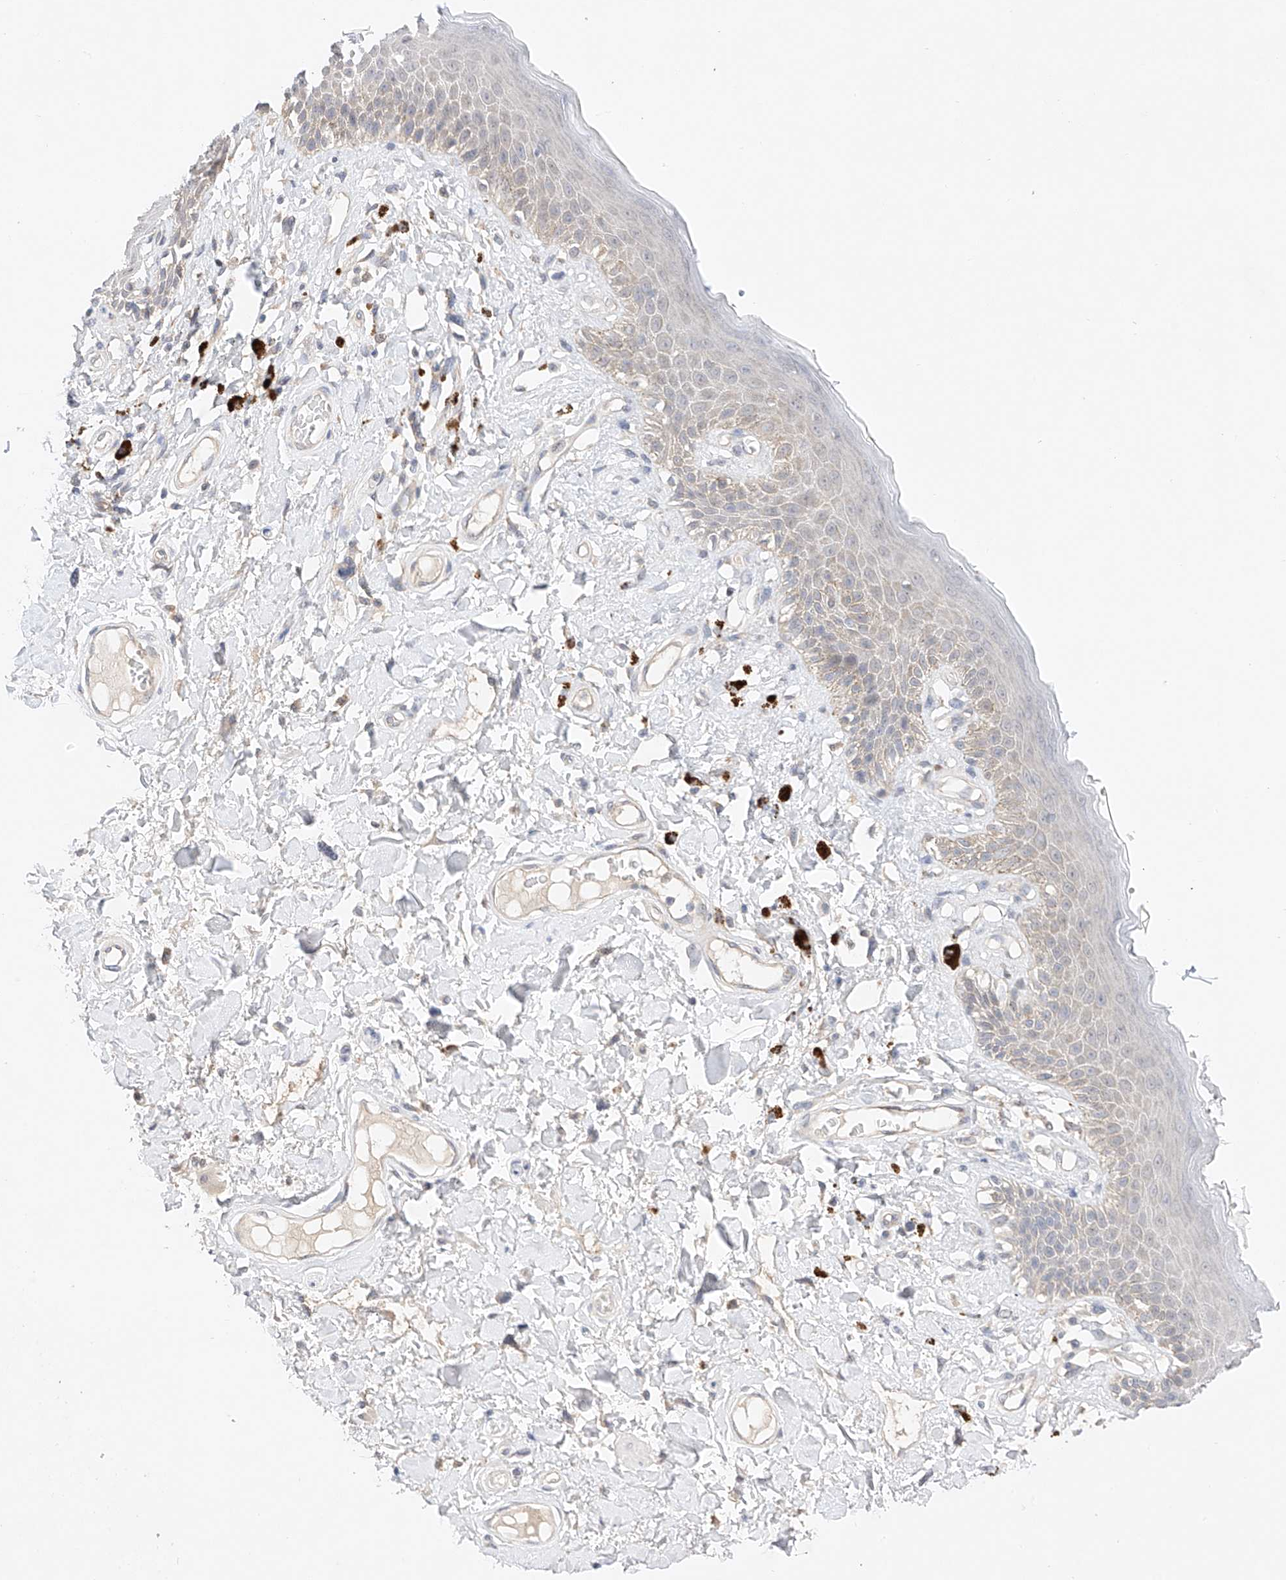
{"staining": {"intensity": "negative", "quantity": "none", "location": "none"}, "tissue": "skin", "cell_type": "Epidermal cells", "image_type": "normal", "snomed": [{"axis": "morphology", "description": "Normal tissue, NOS"}, {"axis": "topography", "description": "Anal"}], "caption": "Immunohistochemical staining of unremarkable human skin demonstrates no significant positivity in epidermal cells.", "gene": "IL22RA2", "patient": {"sex": "female", "age": 78}}